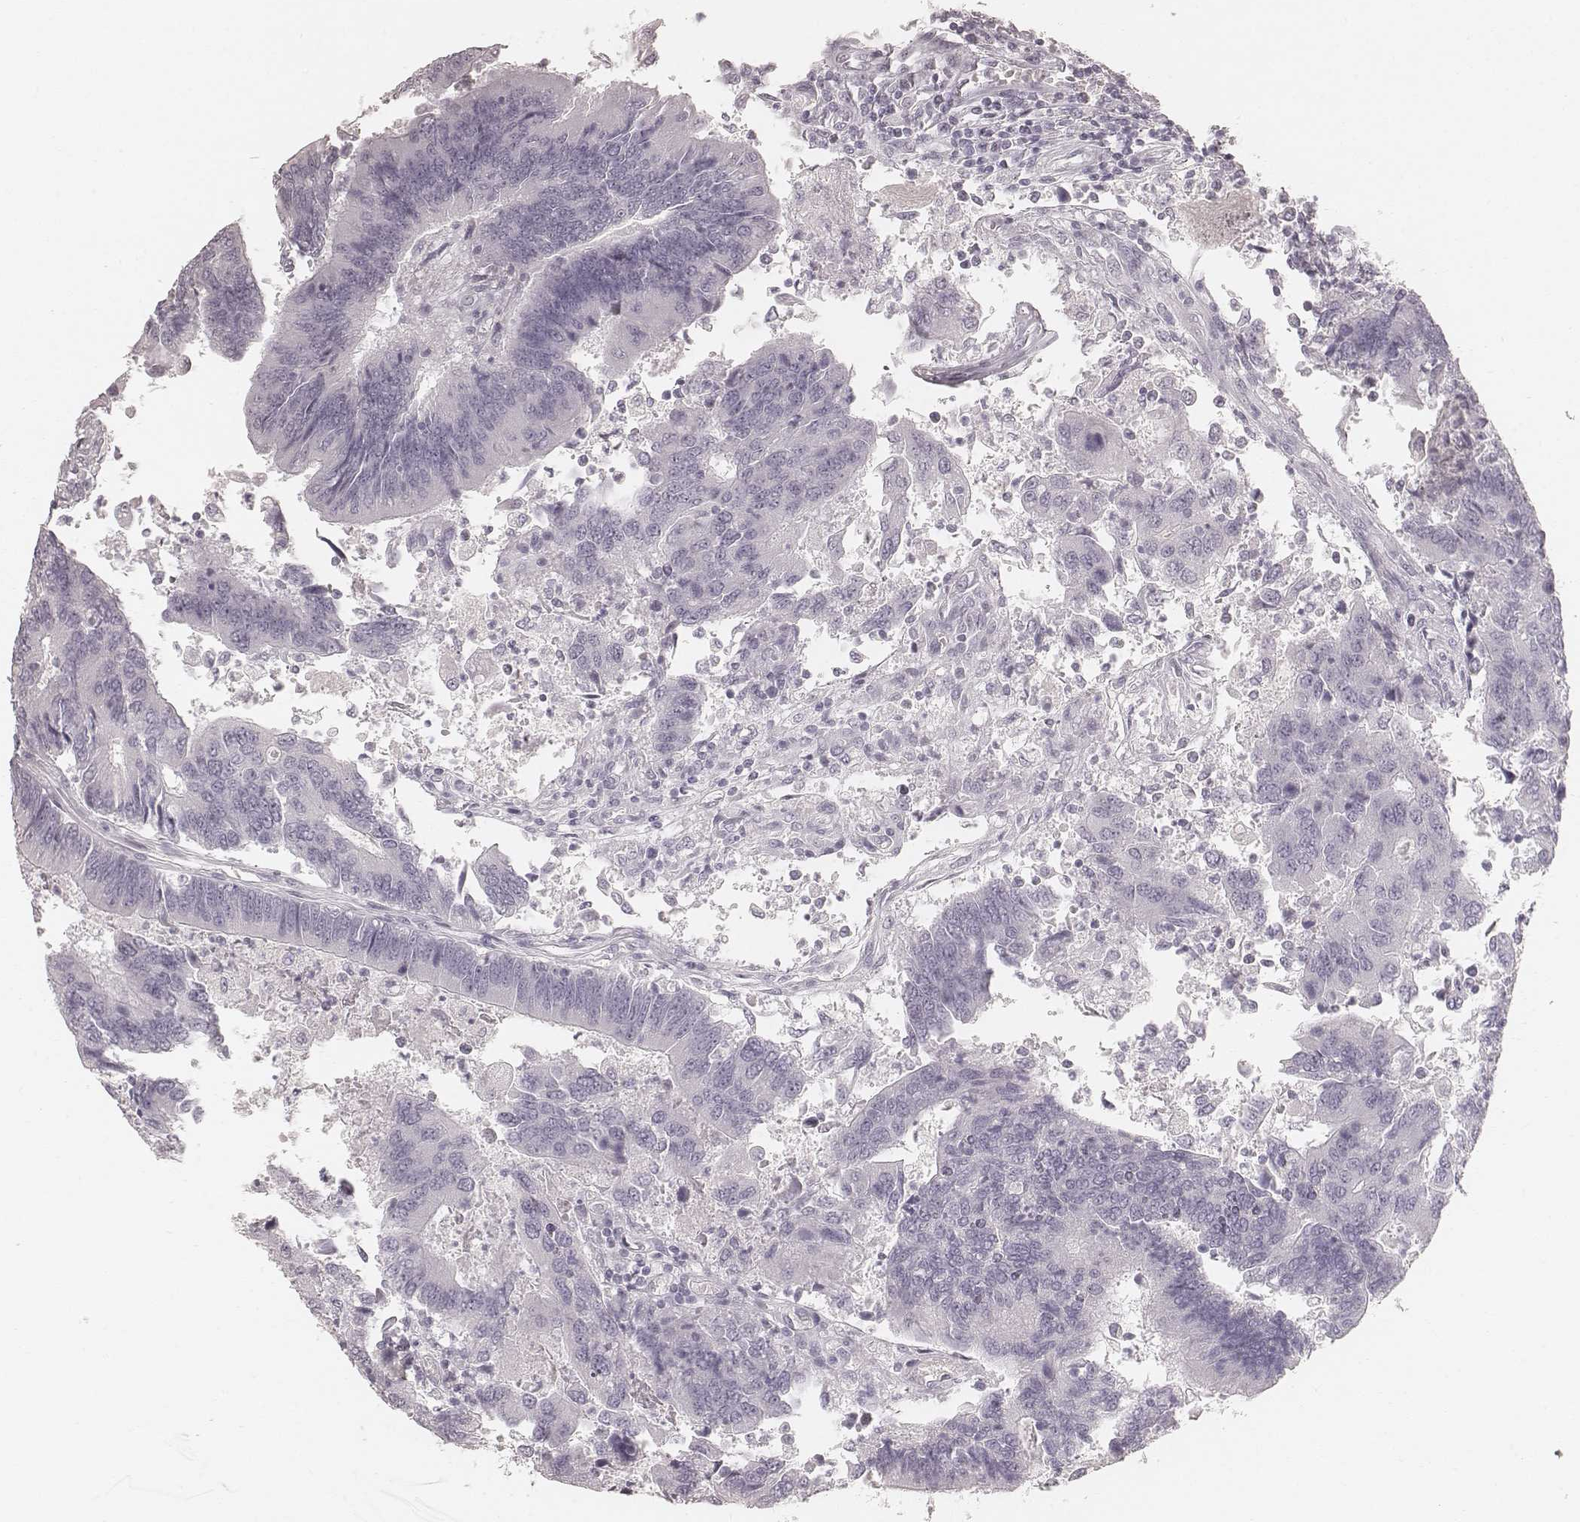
{"staining": {"intensity": "negative", "quantity": "none", "location": "none"}, "tissue": "colorectal cancer", "cell_type": "Tumor cells", "image_type": "cancer", "snomed": [{"axis": "morphology", "description": "Adenocarcinoma, NOS"}, {"axis": "topography", "description": "Colon"}], "caption": "Colorectal adenocarcinoma was stained to show a protein in brown. There is no significant expression in tumor cells.", "gene": "KRT34", "patient": {"sex": "female", "age": 67}}